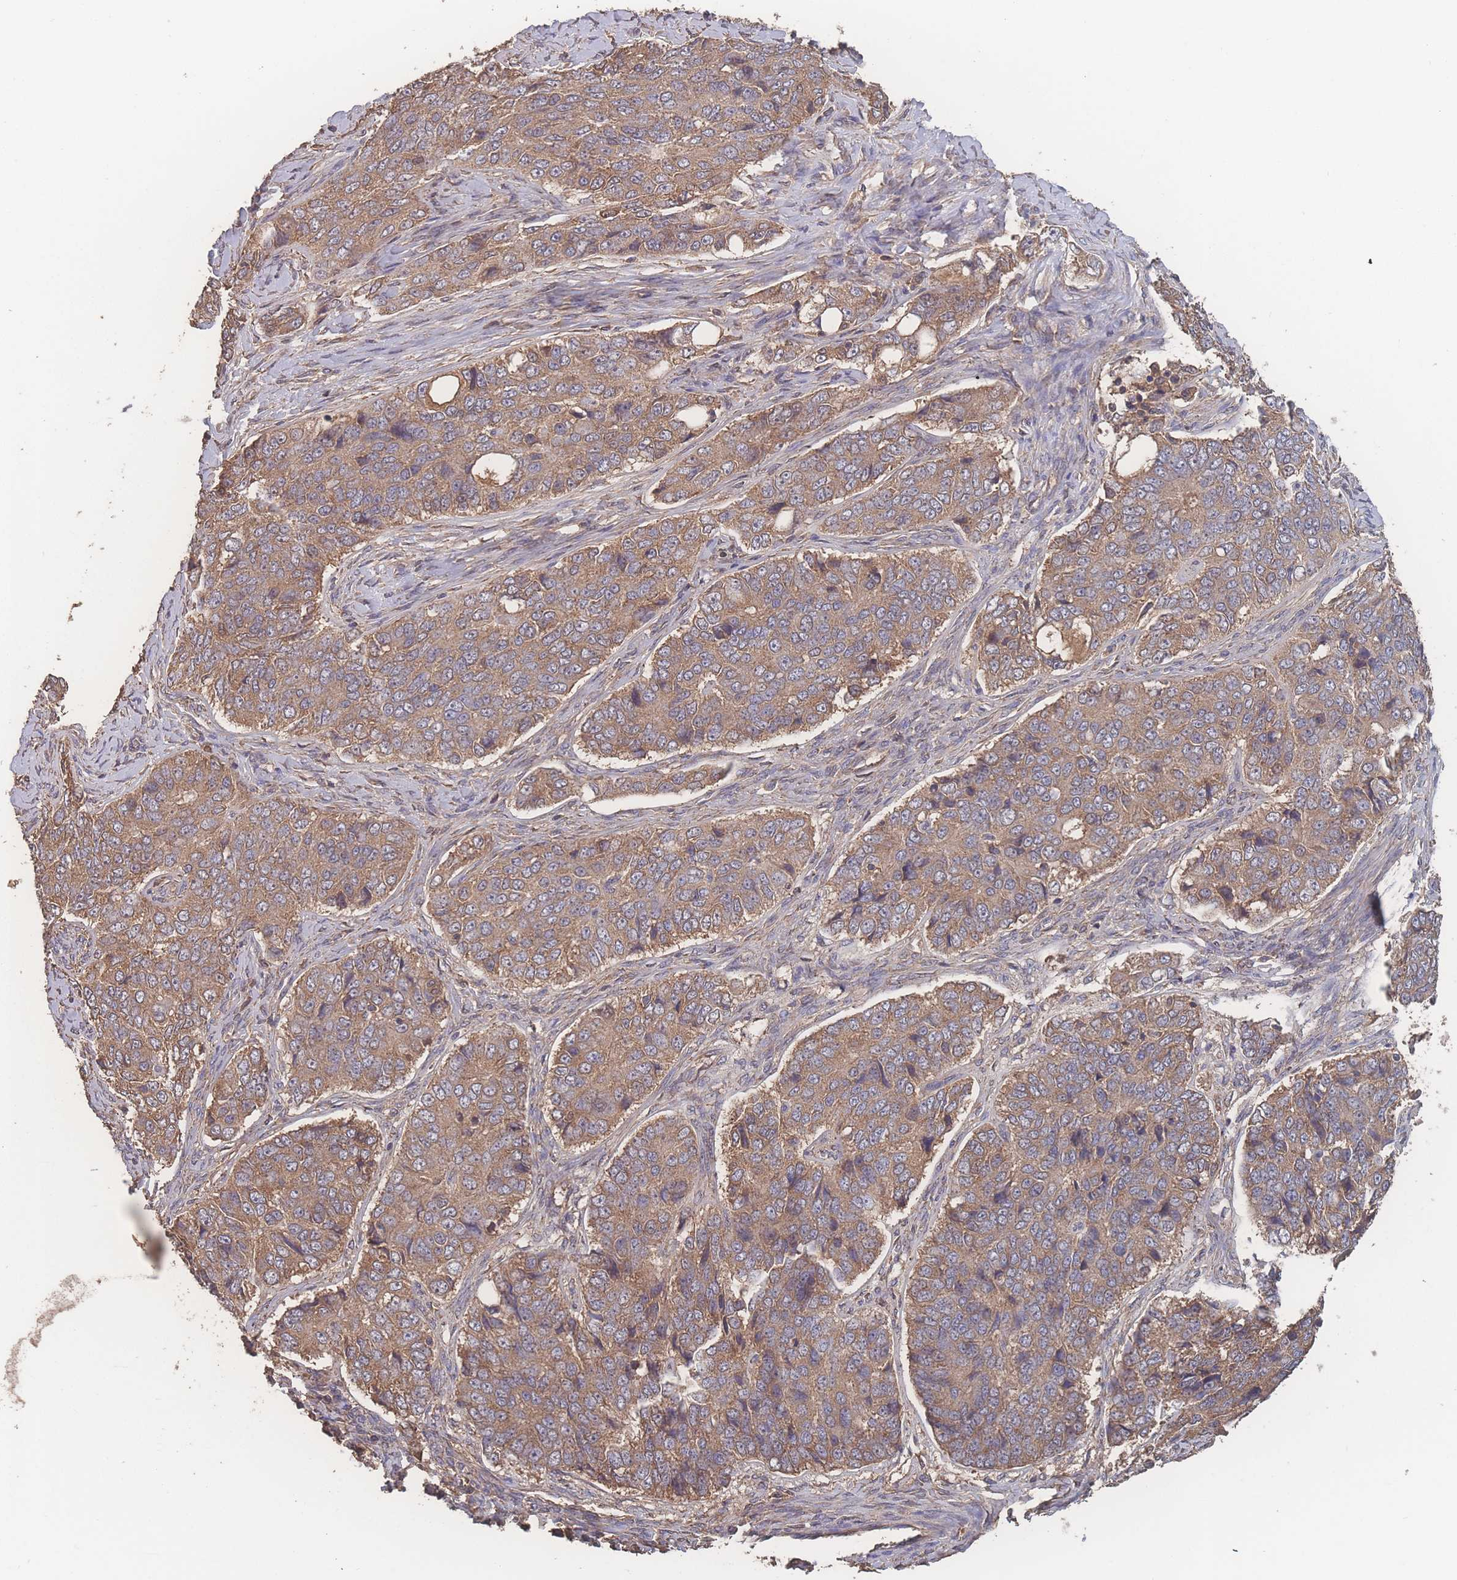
{"staining": {"intensity": "moderate", "quantity": ">75%", "location": "cytoplasmic/membranous"}, "tissue": "ovarian cancer", "cell_type": "Tumor cells", "image_type": "cancer", "snomed": [{"axis": "morphology", "description": "Carcinoma, endometroid"}, {"axis": "topography", "description": "Ovary"}], "caption": "An image of human endometroid carcinoma (ovarian) stained for a protein demonstrates moderate cytoplasmic/membranous brown staining in tumor cells.", "gene": "ATXN10", "patient": {"sex": "female", "age": 51}}